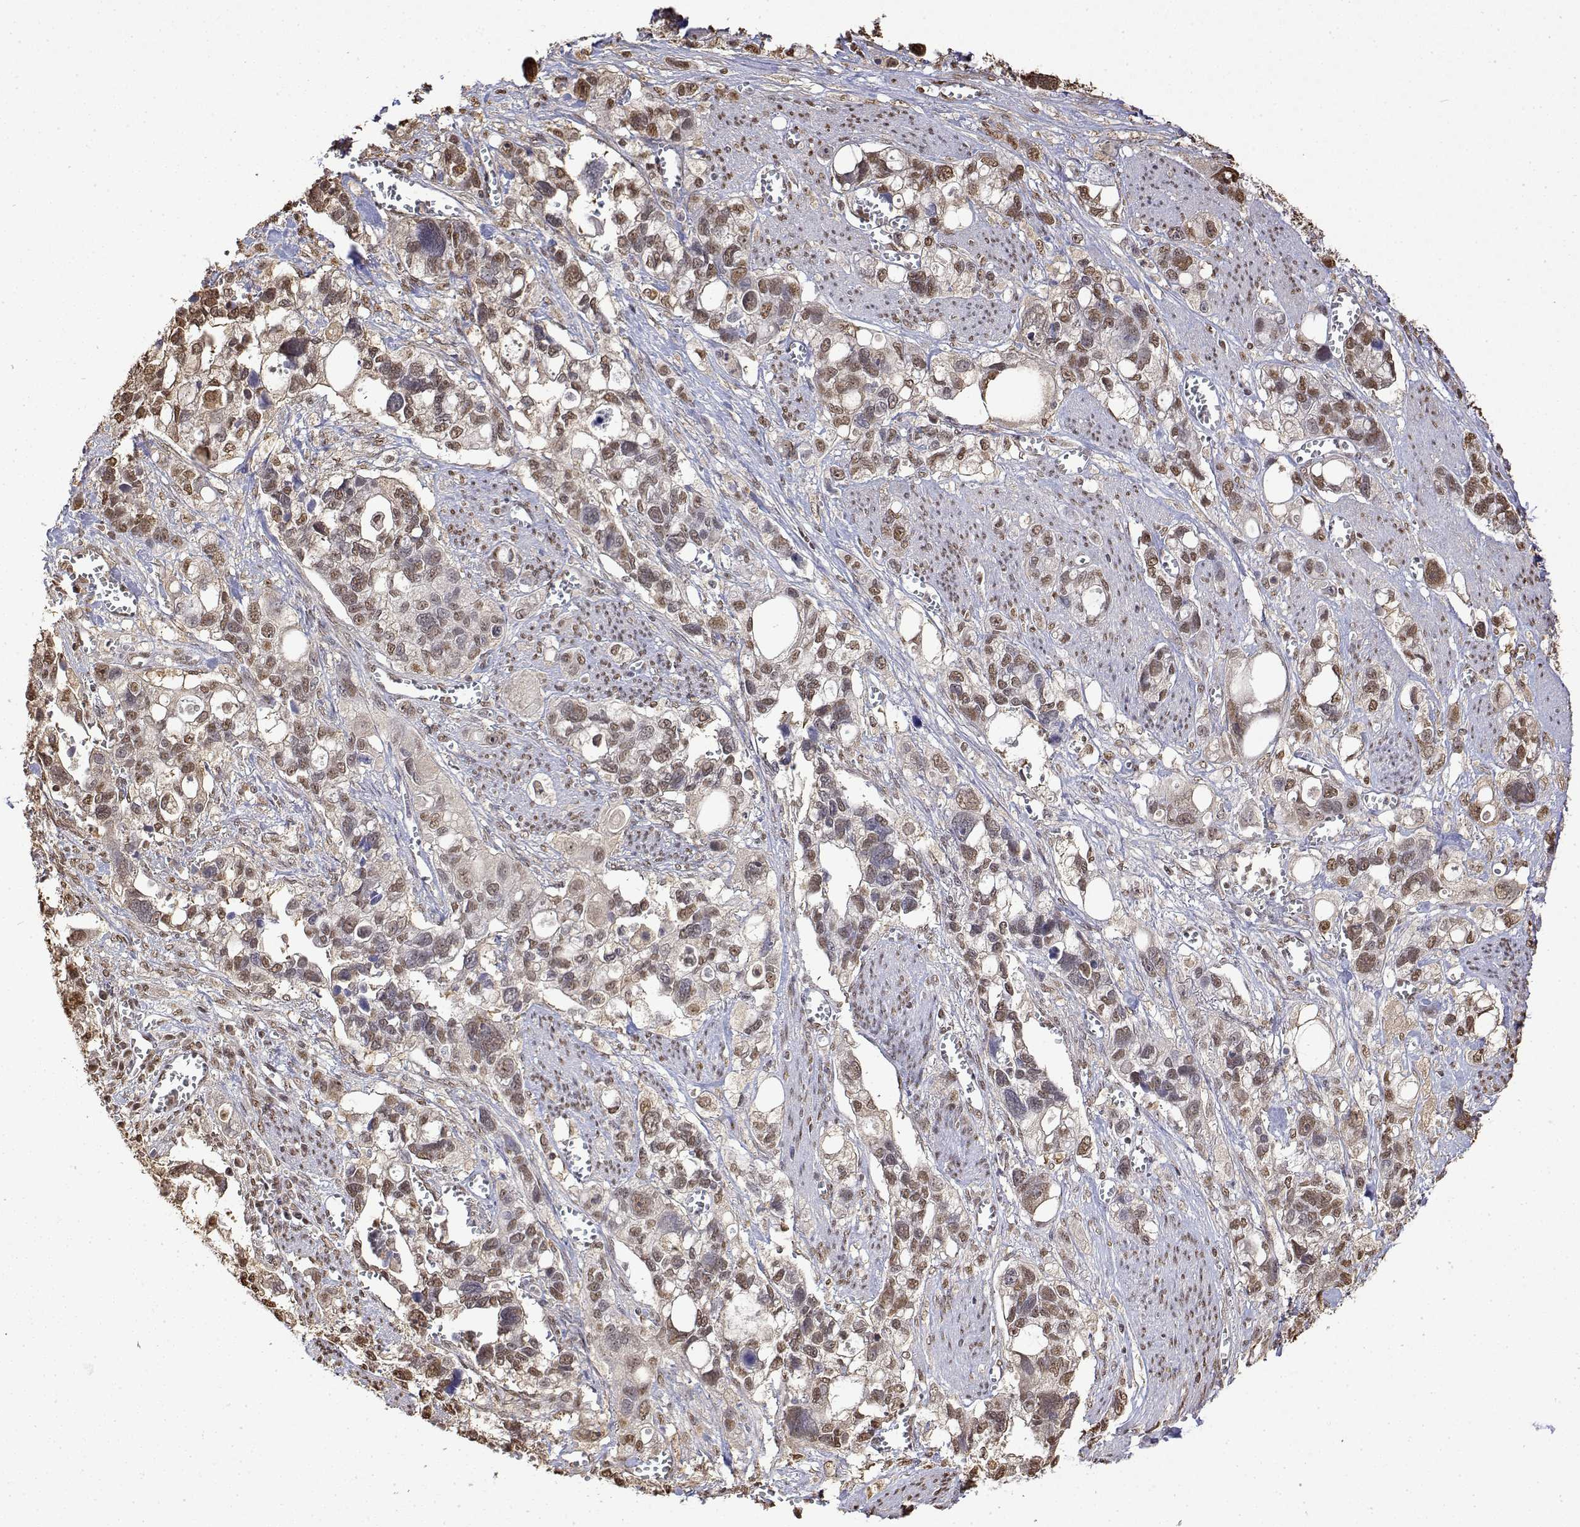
{"staining": {"intensity": "moderate", "quantity": ">75%", "location": "nuclear"}, "tissue": "stomach cancer", "cell_type": "Tumor cells", "image_type": "cancer", "snomed": [{"axis": "morphology", "description": "Adenocarcinoma, NOS"}, {"axis": "topography", "description": "Stomach, upper"}], "caption": "A histopathology image of adenocarcinoma (stomach) stained for a protein displays moderate nuclear brown staining in tumor cells.", "gene": "TPI1", "patient": {"sex": "female", "age": 81}}